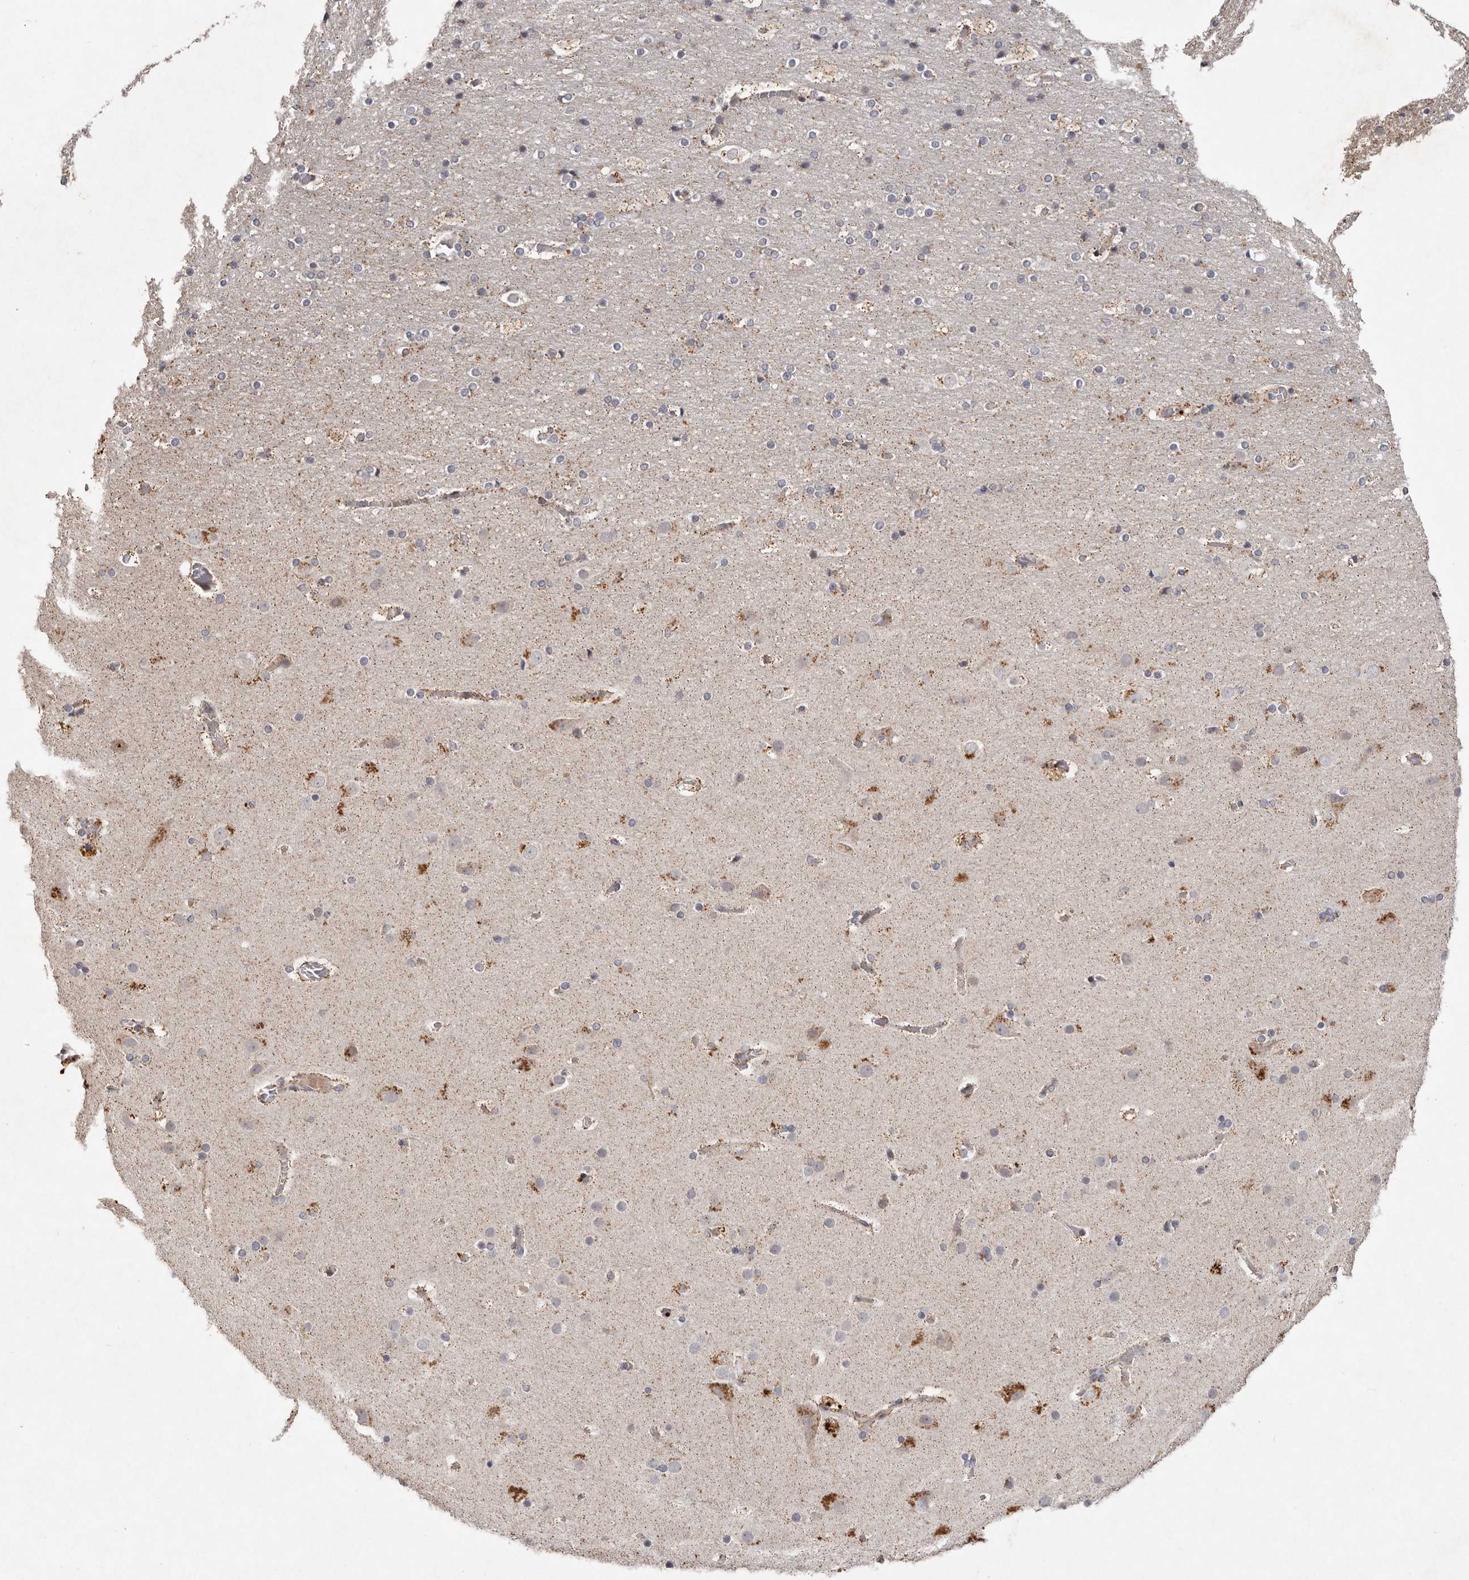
{"staining": {"intensity": "weak", "quantity": ">75%", "location": "cytoplasmic/membranous"}, "tissue": "cerebral cortex", "cell_type": "Endothelial cells", "image_type": "normal", "snomed": [{"axis": "morphology", "description": "Normal tissue, NOS"}, {"axis": "topography", "description": "Cerebral cortex"}], "caption": "The histopathology image shows immunohistochemical staining of benign cerebral cortex. There is weak cytoplasmic/membranous positivity is appreciated in approximately >75% of endothelial cells.", "gene": "PLOD2", "patient": {"sex": "male", "age": 57}}